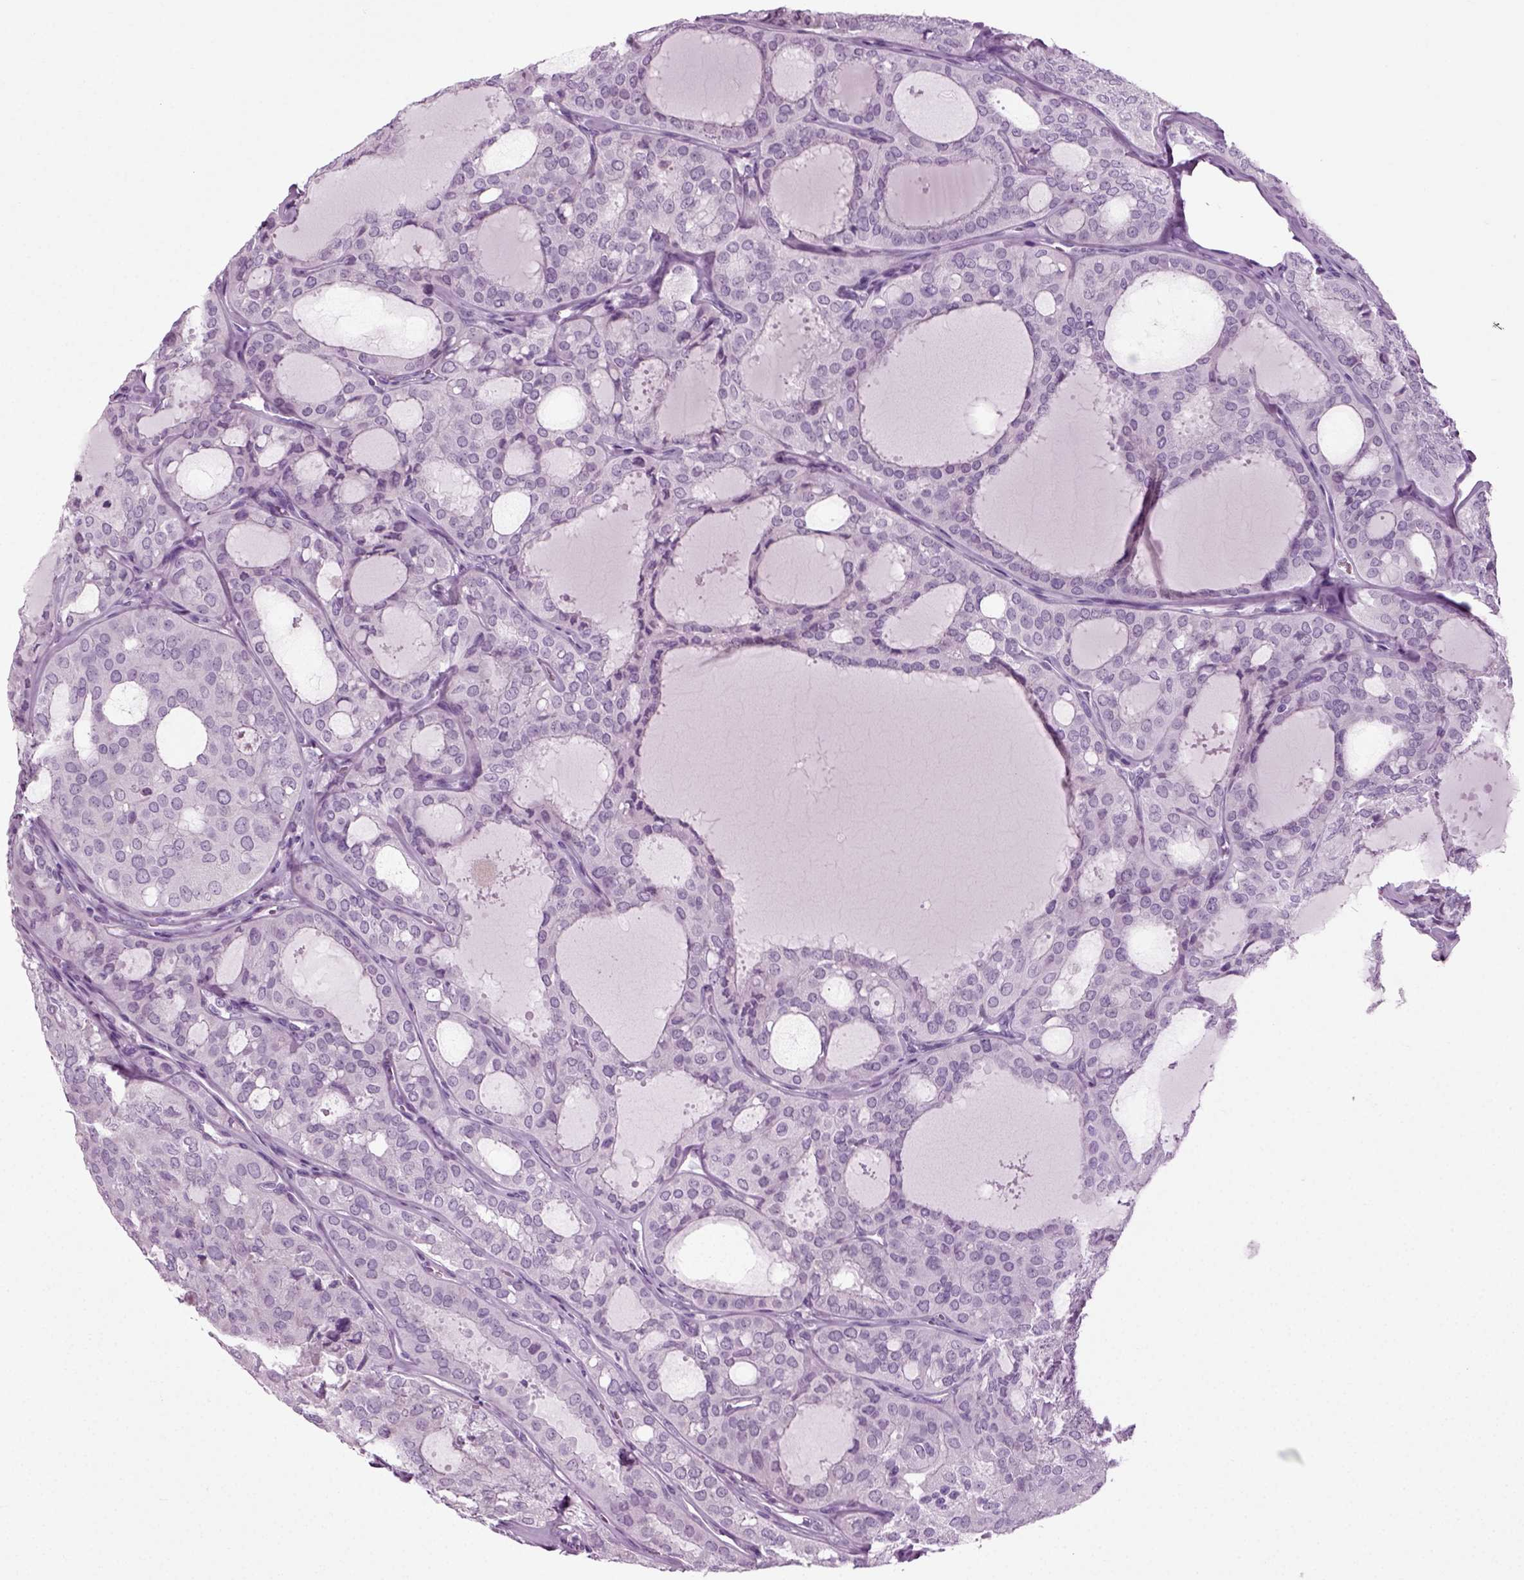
{"staining": {"intensity": "negative", "quantity": "none", "location": "none"}, "tissue": "thyroid cancer", "cell_type": "Tumor cells", "image_type": "cancer", "snomed": [{"axis": "morphology", "description": "Follicular adenoma carcinoma, NOS"}, {"axis": "topography", "description": "Thyroid gland"}], "caption": "IHC of human thyroid follicular adenoma carcinoma displays no expression in tumor cells. (Immunohistochemistry, brightfield microscopy, high magnification).", "gene": "PRLH", "patient": {"sex": "male", "age": 75}}